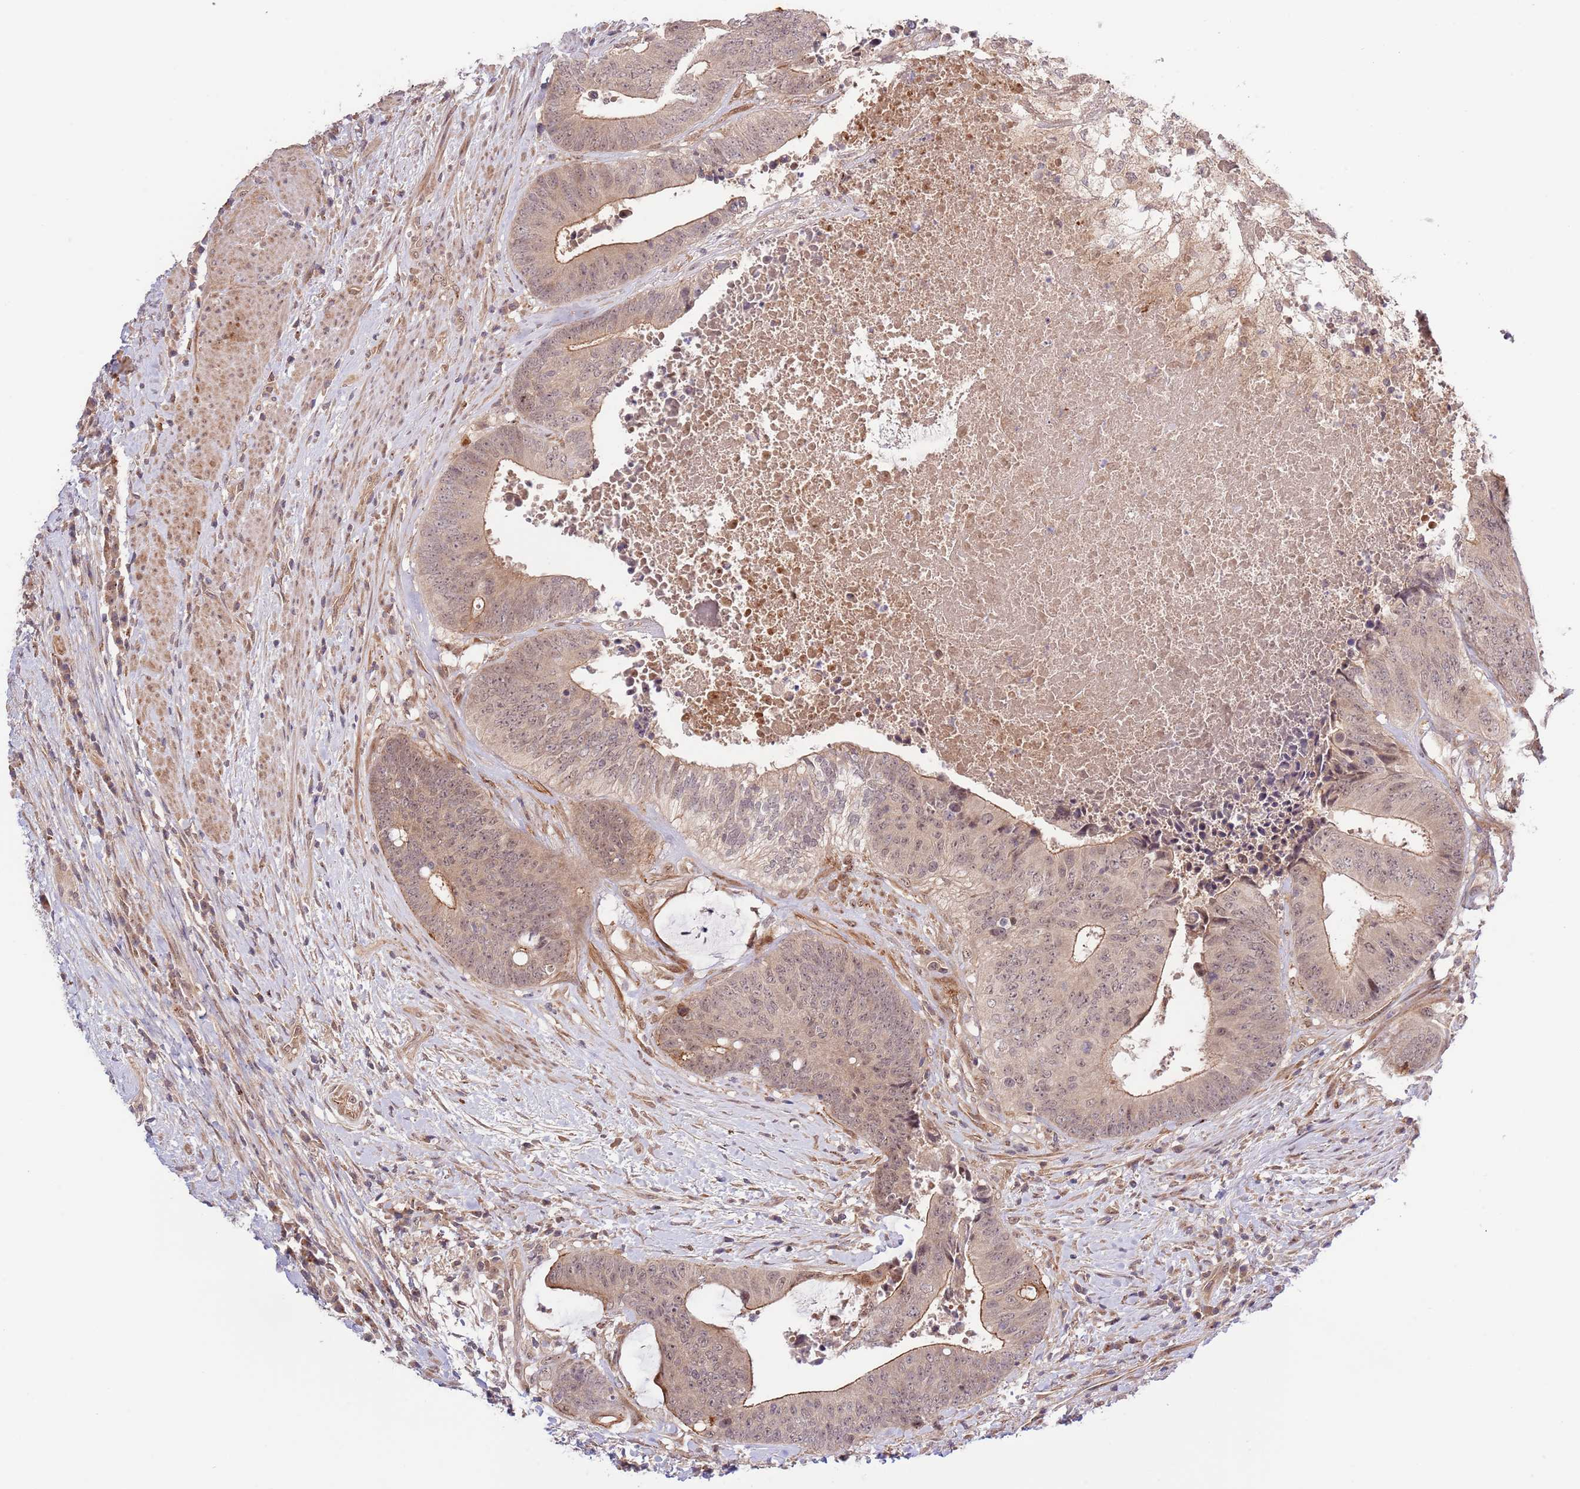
{"staining": {"intensity": "weak", "quantity": "25%-75%", "location": "cytoplasmic/membranous,nuclear"}, "tissue": "colorectal cancer", "cell_type": "Tumor cells", "image_type": "cancer", "snomed": [{"axis": "morphology", "description": "Adenocarcinoma, NOS"}, {"axis": "topography", "description": "Rectum"}], "caption": "Immunohistochemical staining of human adenocarcinoma (colorectal) exhibits low levels of weak cytoplasmic/membranous and nuclear expression in approximately 25%-75% of tumor cells.", "gene": "PRR16", "patient": {"sex": "male", "age": 72}}